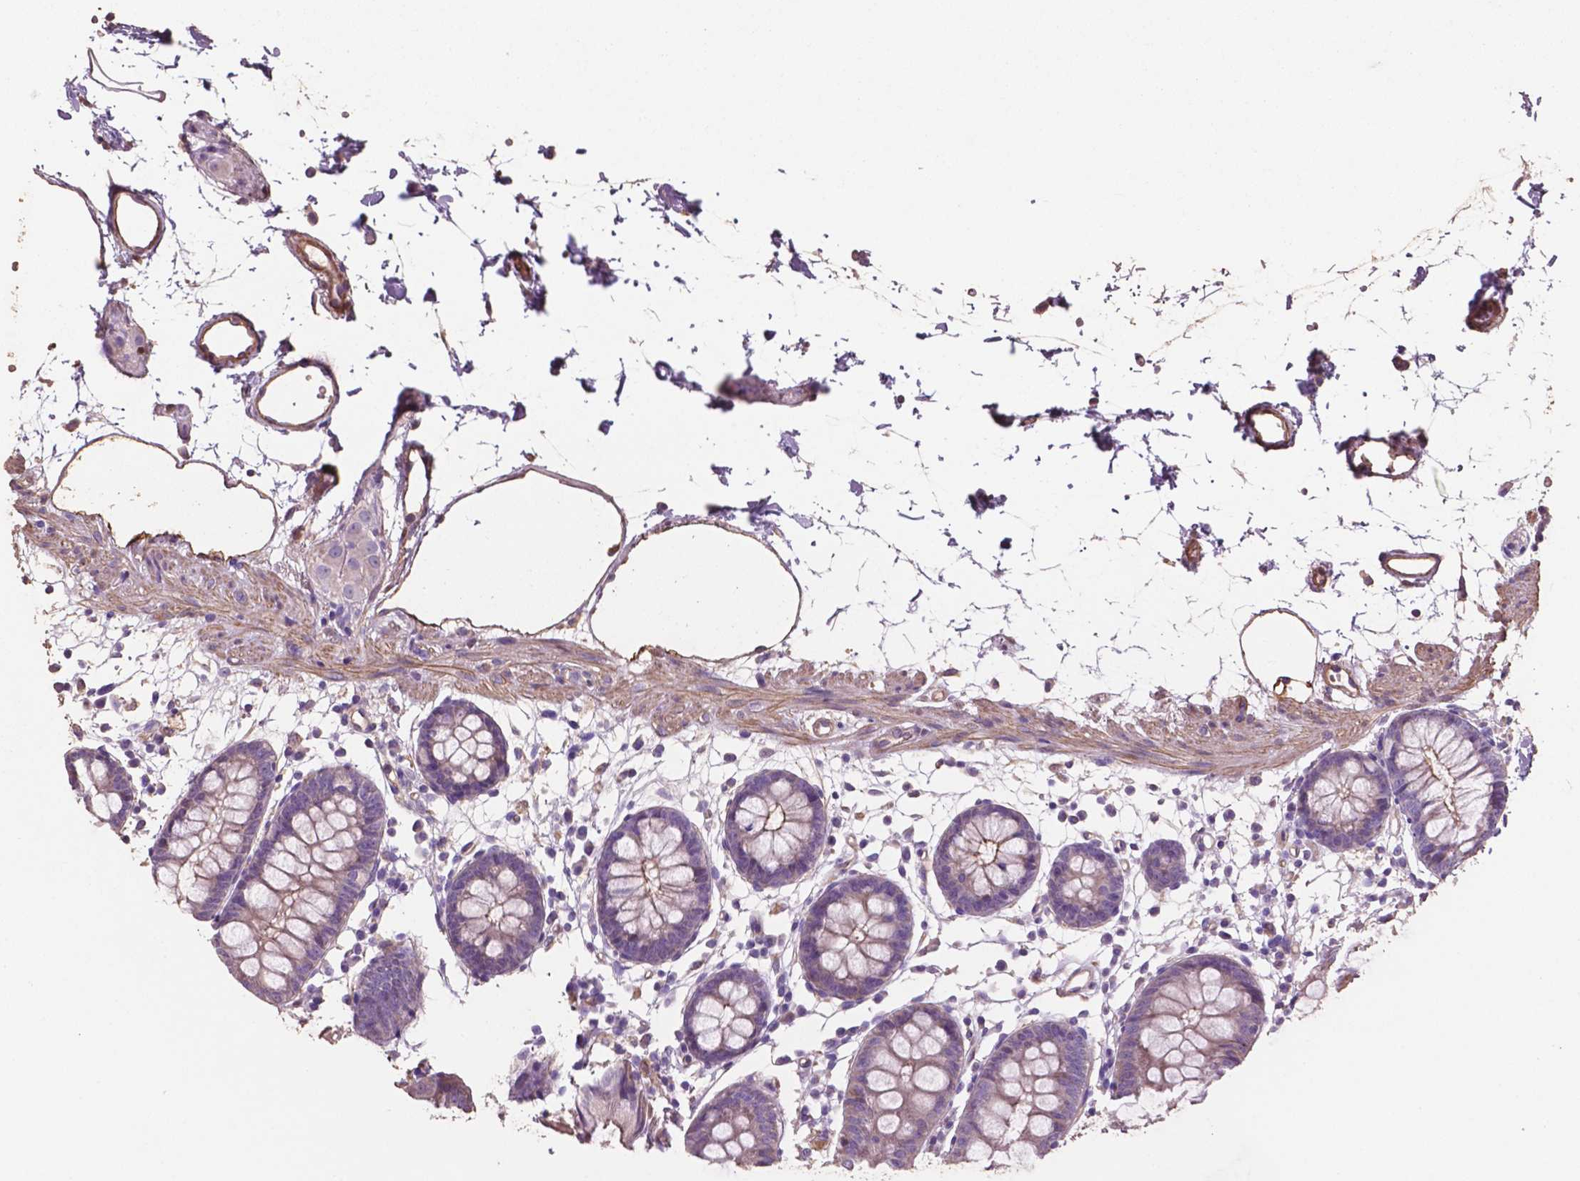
{"staining": {"intensity": "weak", "quantity": ">75%", "location": "cytoplasmic/membranous"}, "tissue": "colon", "cell_type": "Endothelial cells", "image_type": "normal", "snomed": [{"axis": "morphology", "description": "Normal tissue, NOS"}, {"axis": "topography", "description": "Colon"}], "caption": "Immunohistochemical staining of normal colon shows low levels of weak cytoplasmic/membranous expression in about >75% of endothelial cells. (IHC, brightfield microscopy, high magnification).", "gene": "COMMD4", "patient": {"sex": "female", "age": 84}}